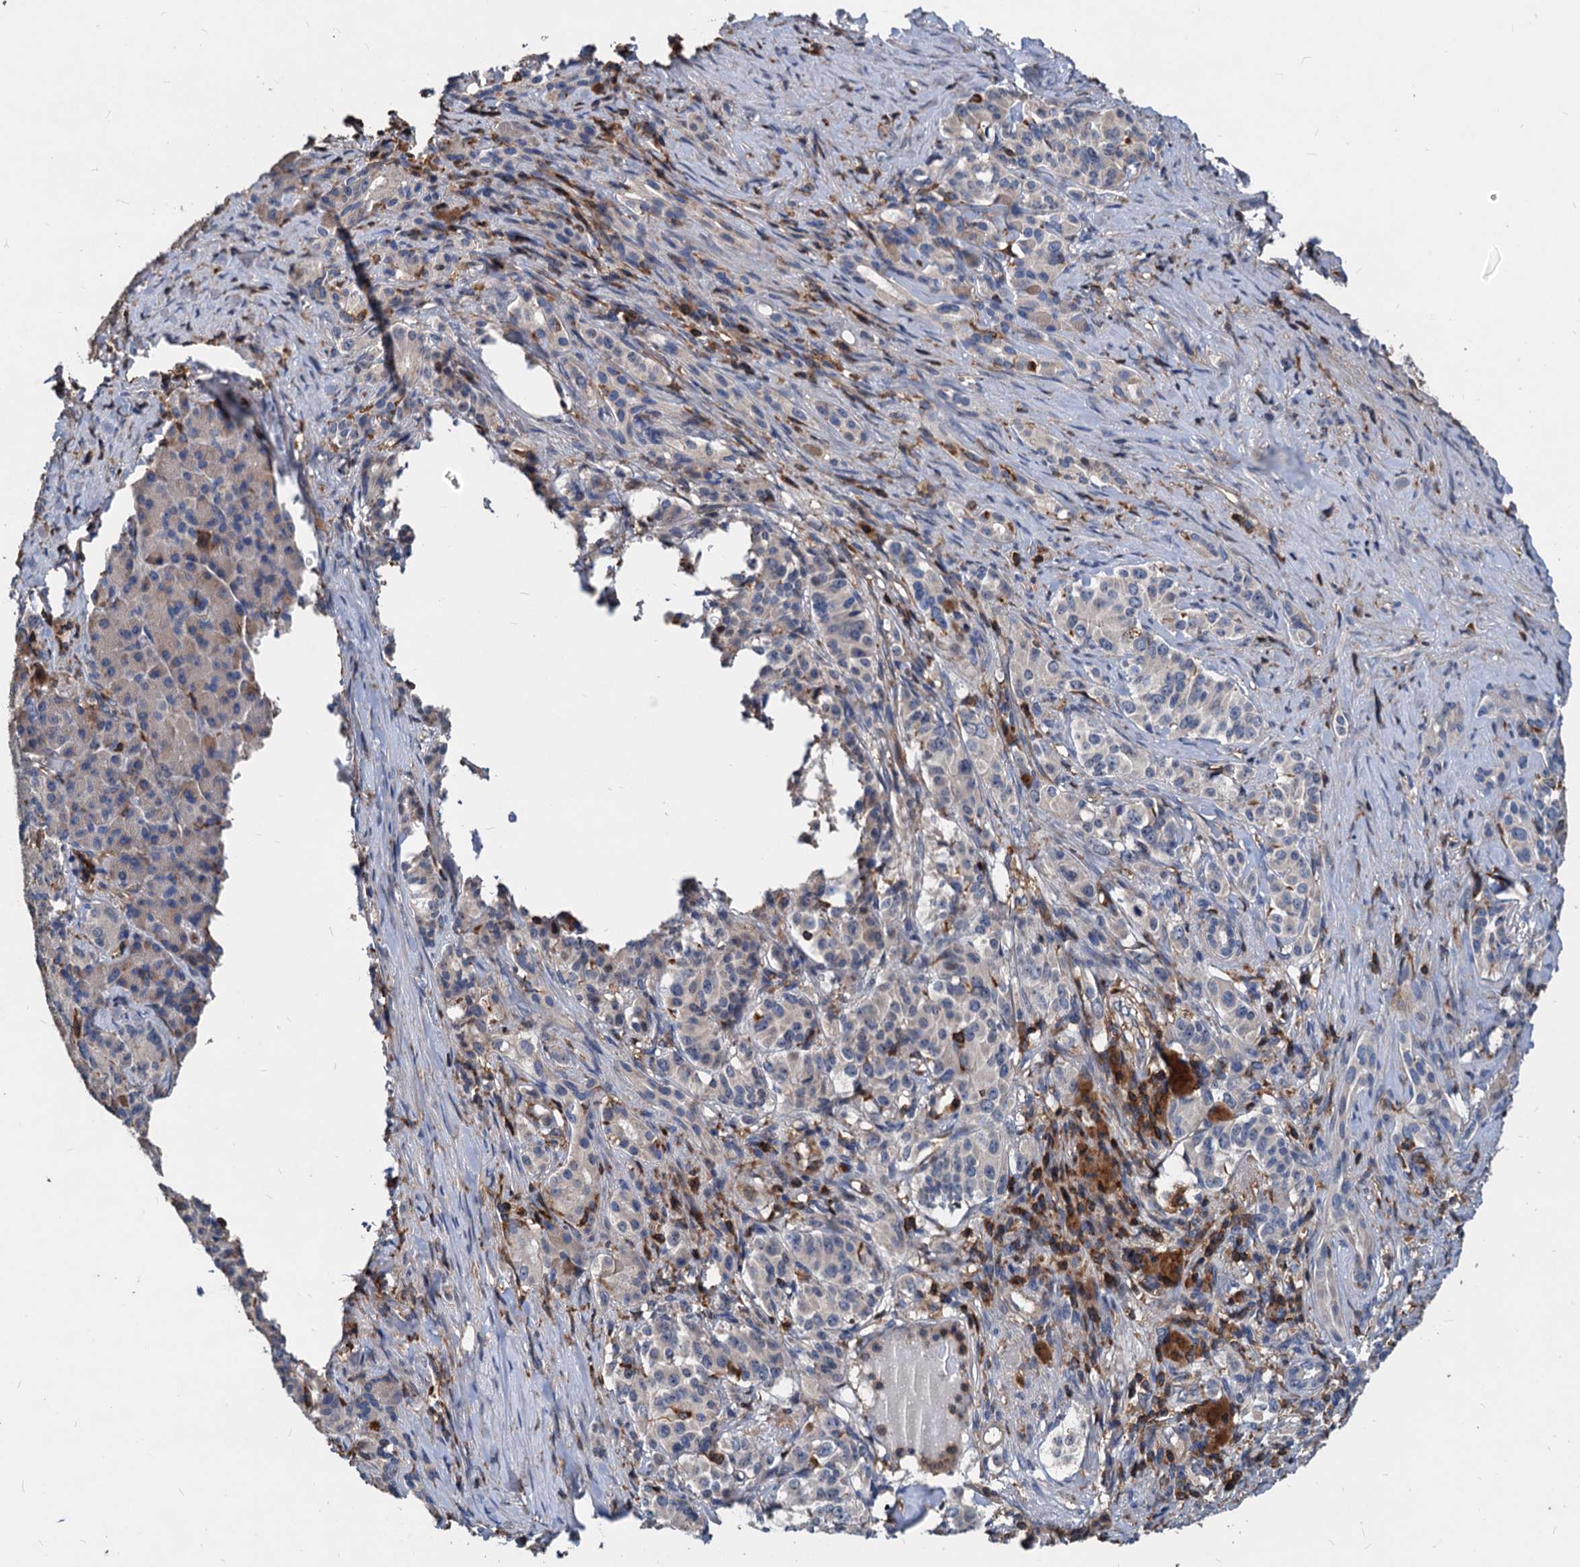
{"staining": {"intensity": "weak", "quantity": "<25%", "location": "cytoplasmic/membranous"}, "tissue": "pancreatic cancer", "cell_type": "Tumor cells", "image_type": "cancer", "snomed": [{"axis": "morphology", "description": "Adenocarcinoma, NOS"}, {"axis": "topography", "description": "Pancreas"}], "caption": "Pancreatic cancer (adenocarcinoma) was stained to show a protein in brown. There is no significant staining in tumor cells.", "gene": "LCP2", "patient": {"sex": "female", "age": 74}}